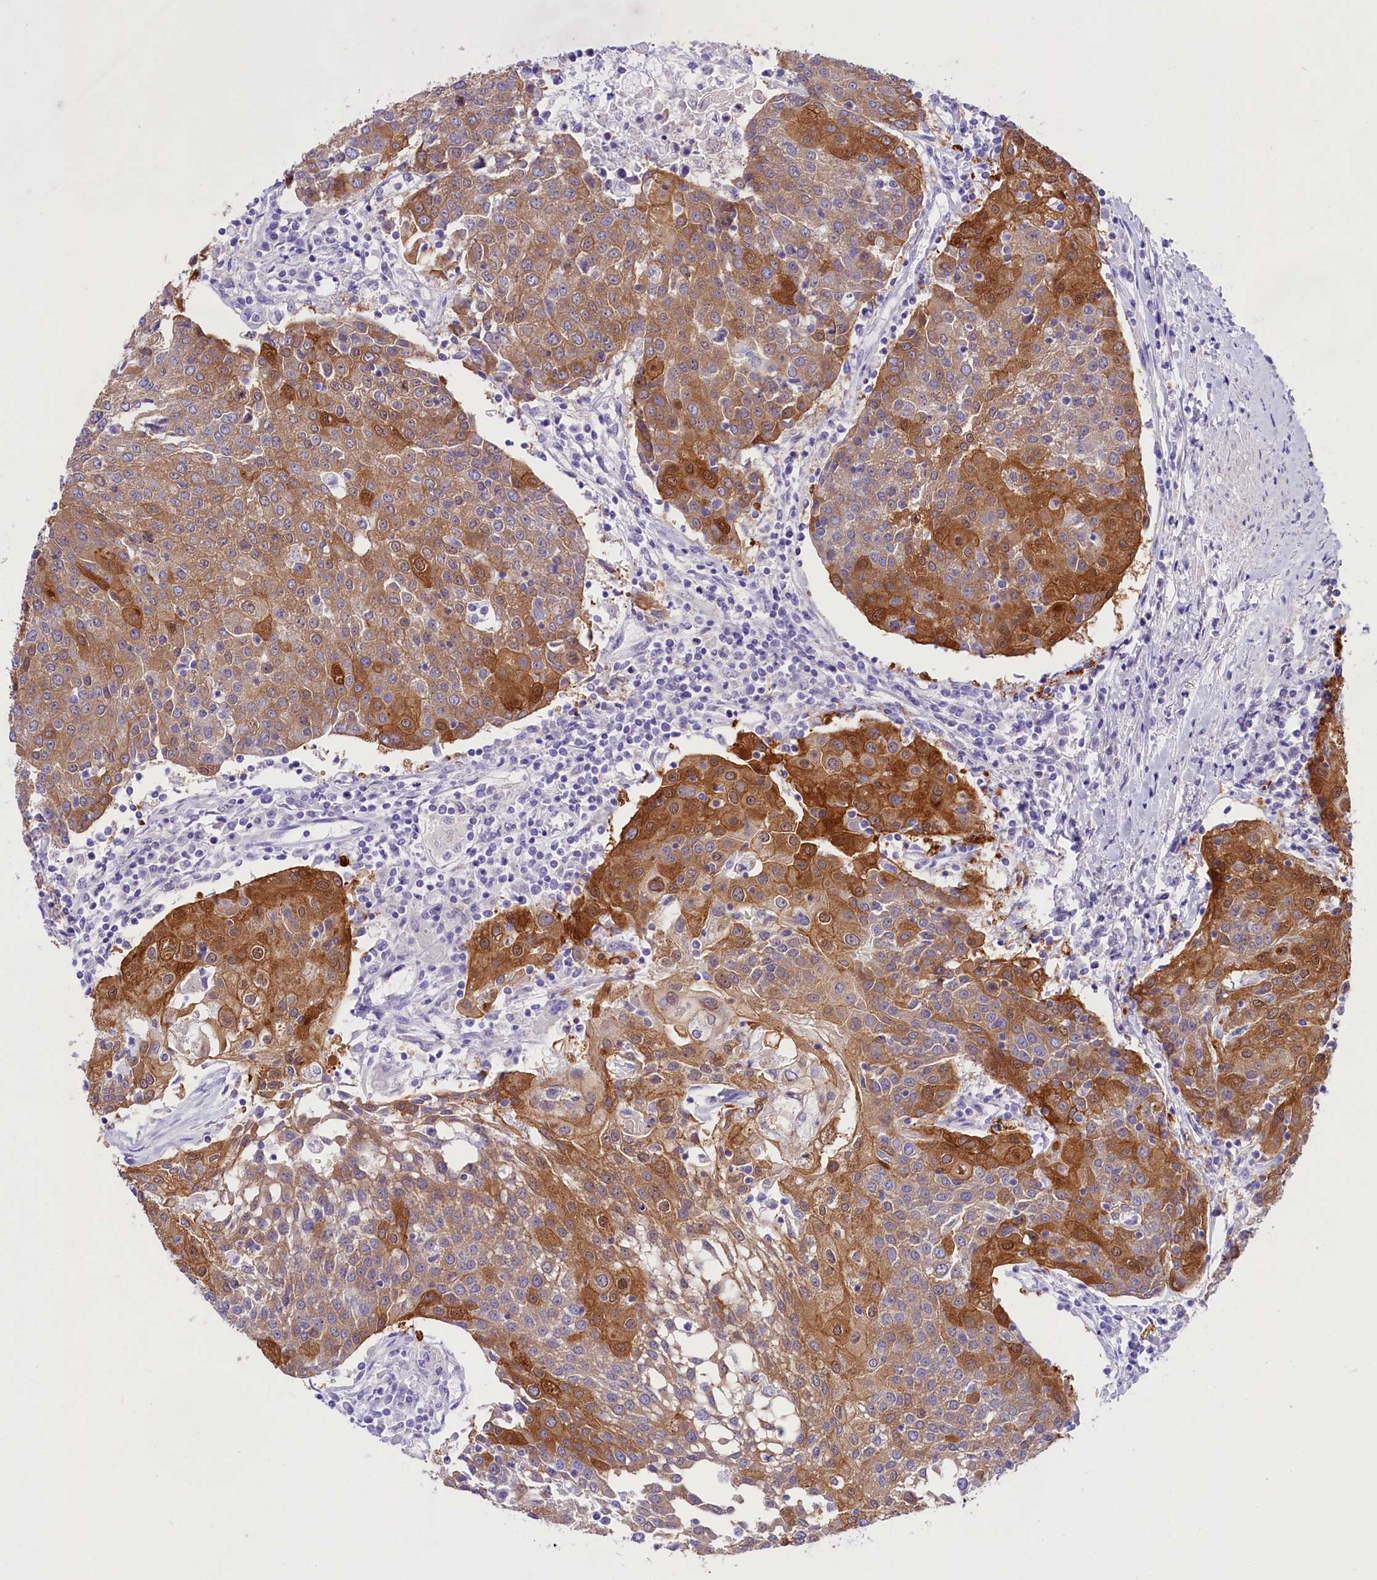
{"staining": {"intensity": "strong", "quantity": "25%-75%", "location": "cytoplasmic/membranous"}, "tissue": "urothelial cancer", "cell_type": "Tumor cells", "image_type": "cancer", "snomed": [{"axis": "morphology", "description": "Urothelial carcinoma, High grade"}, {"axis": "topography", "description": "Urinary bladder"}], "caption": "A high-resolution histopathology image shows immunohistochemistry staining of urothelial cancer, which demonstrates strong cytoplasmic/membranous expression in approximately 25%-75% of tumor cells. Using DAB (3,3'-diaminobenzidine) (brown) and hematoxylin (blue) stains, captured at high magnification using brightfield microscopy.", "gene": "PPP1R13L", "patient": {"sex": "female", "age": 85}}